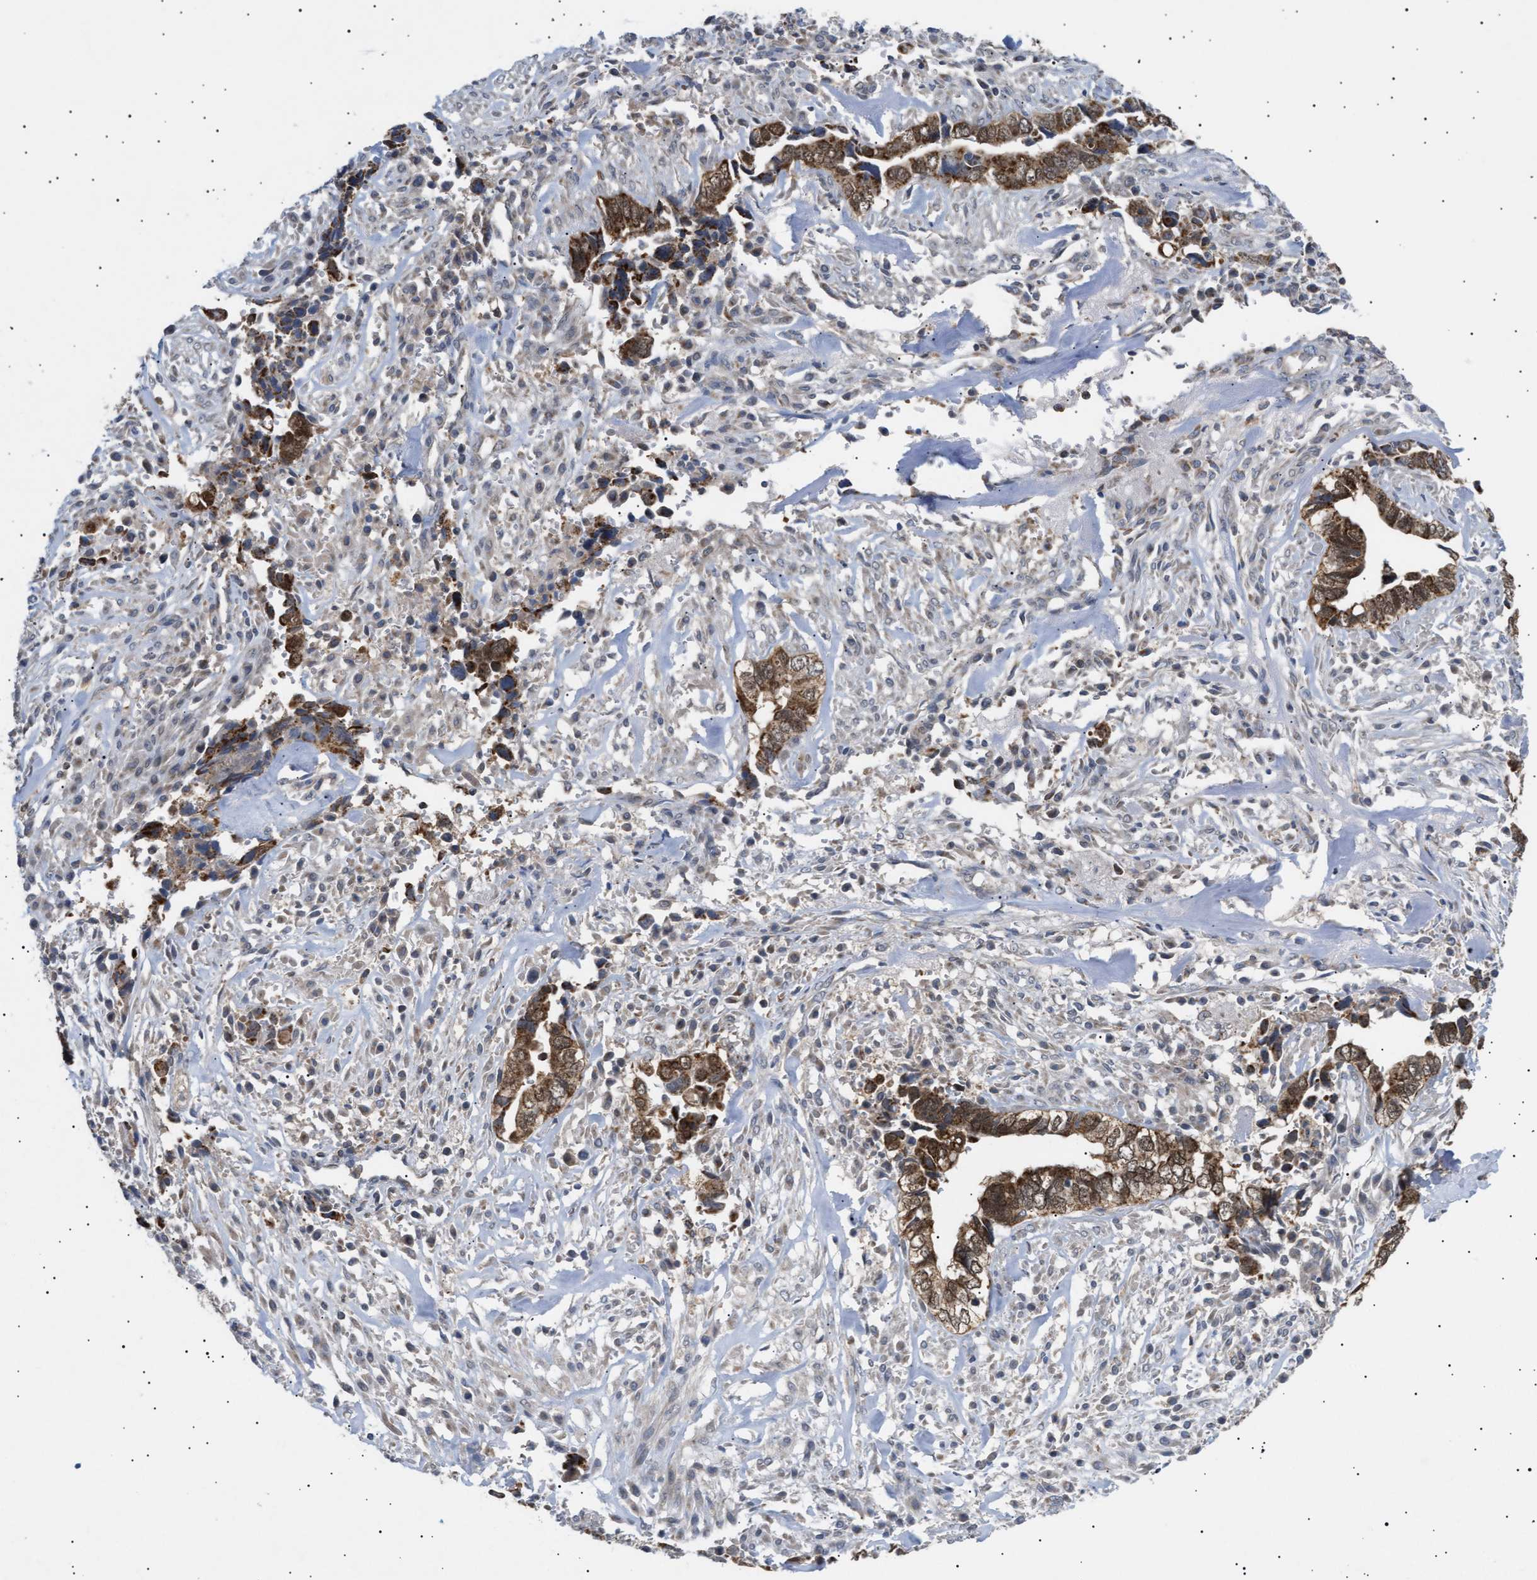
{"staining": {"intensity": "strong", "quantity": ">75%", "location": "cytoplasmic/membranous,nuclear"}, "tissue": "liver cancer", "cell_type": "Tumor cells", "image_type": "cancer", "snomed": [{"axis": "morphology", "description": "Cholangiocarcinoma"}, {"axis": "topography", "description": "Liver"}], "caption": "Liver cholangiocarcinoma tissue displays strong cytoplasmic/membranous and nuclear staining in about >75% of tumor cells", "gene": "SIRT5", "patient": {"sex": "female", "age": 79}}